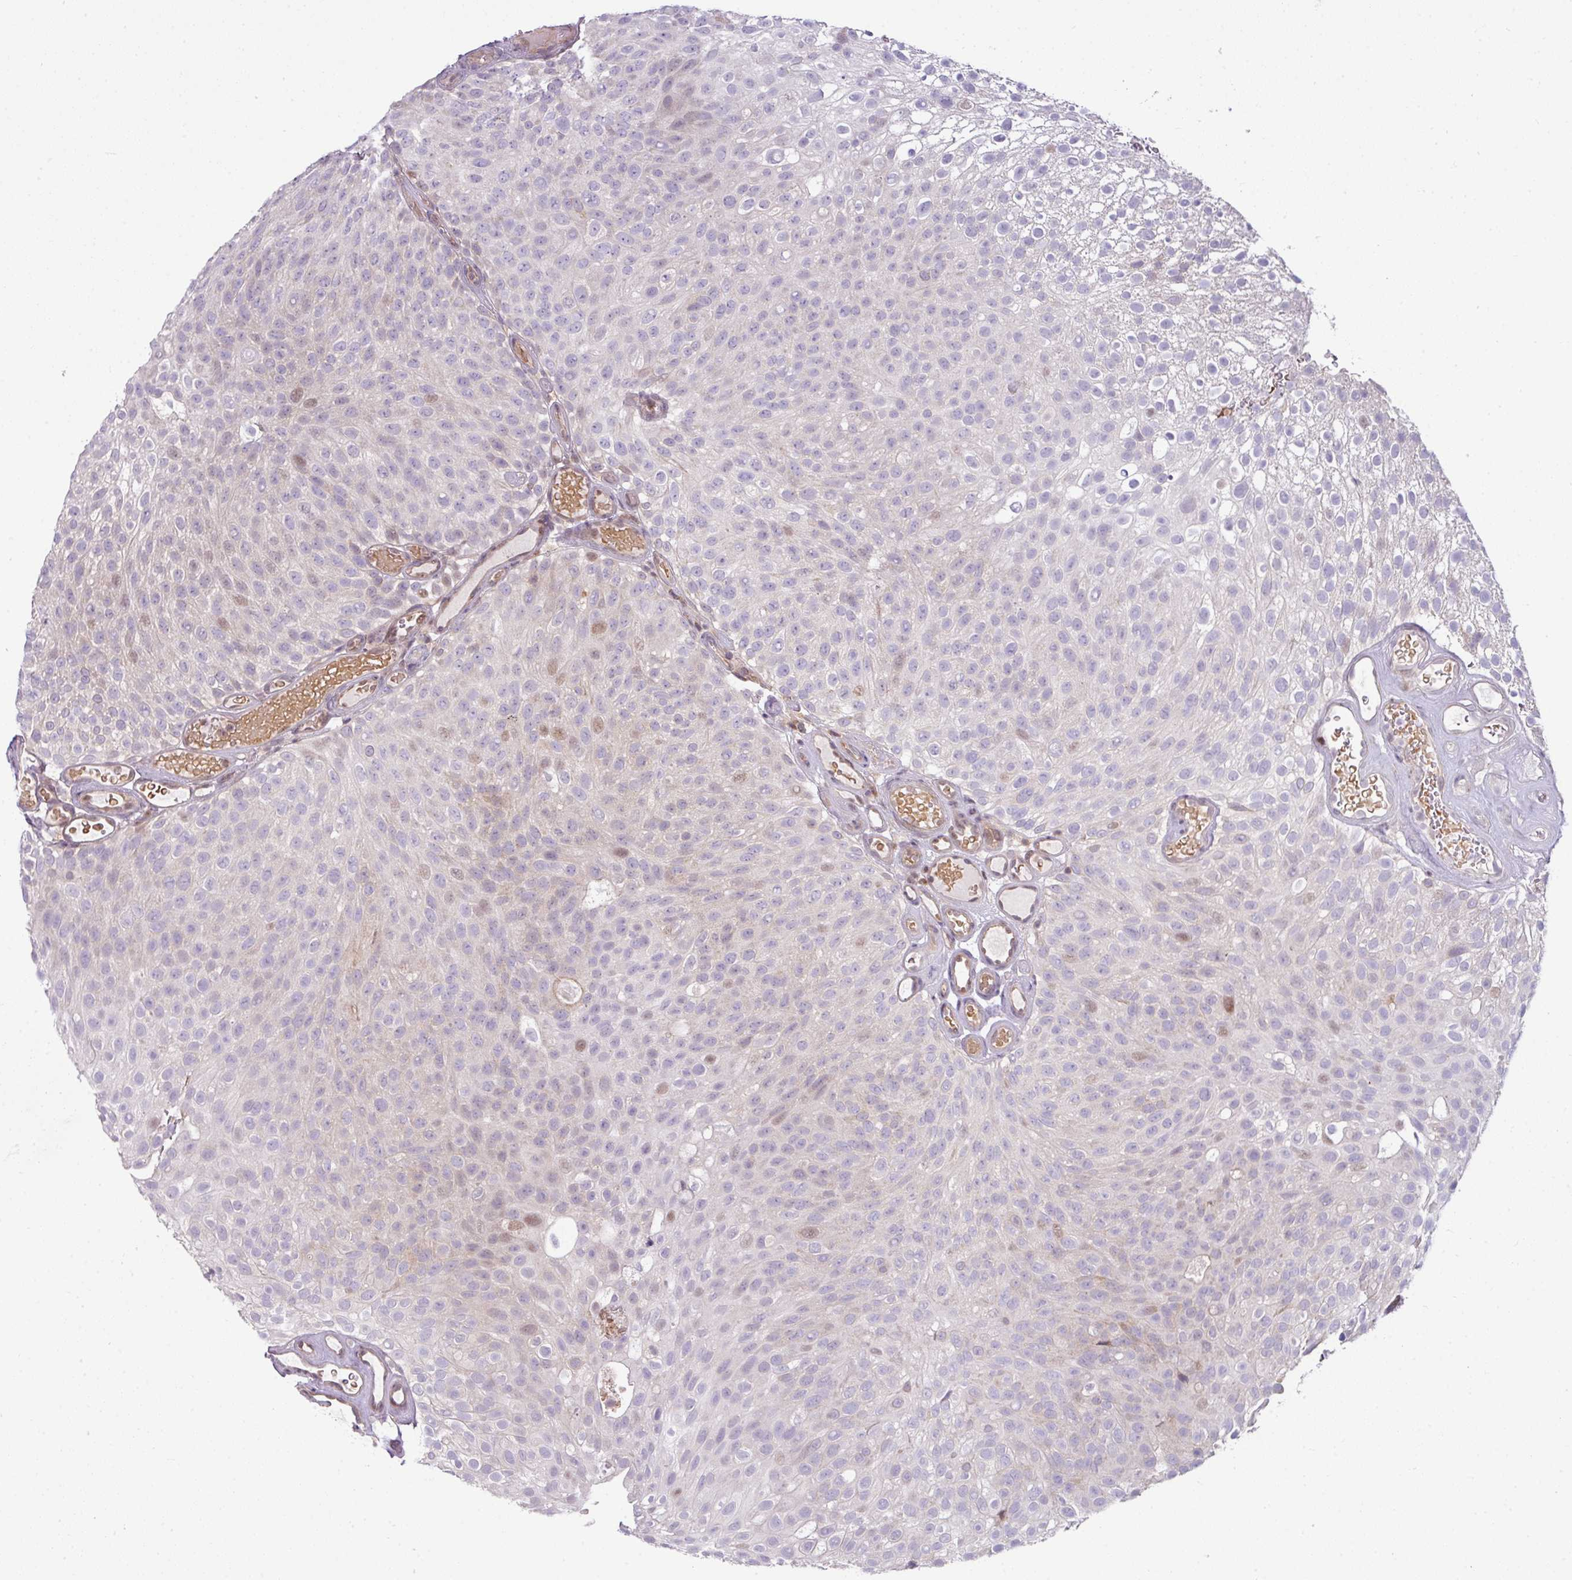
{"staining": {"intensity": "moderate", "quantity": "<25%", "location": "nuclear"}, "tissue": "urothelial cancer", "cell_type": "Tumor cells", "image_type": "cancer", "snomed": [{"axis": "morphology", "description": "Urothelial carcinoma, Low grade"}, {"axis": "topography", "description": "Urinary bladder"}], "caption": "IHC image of human low-grade urothelial carcinoma stained for a protein (brown), which displays low levels of moderate nuclear staining in approximately <25% of tumor cells.", "gene": "STAT5A", "patient": {"sex": "male", "age": 78}}